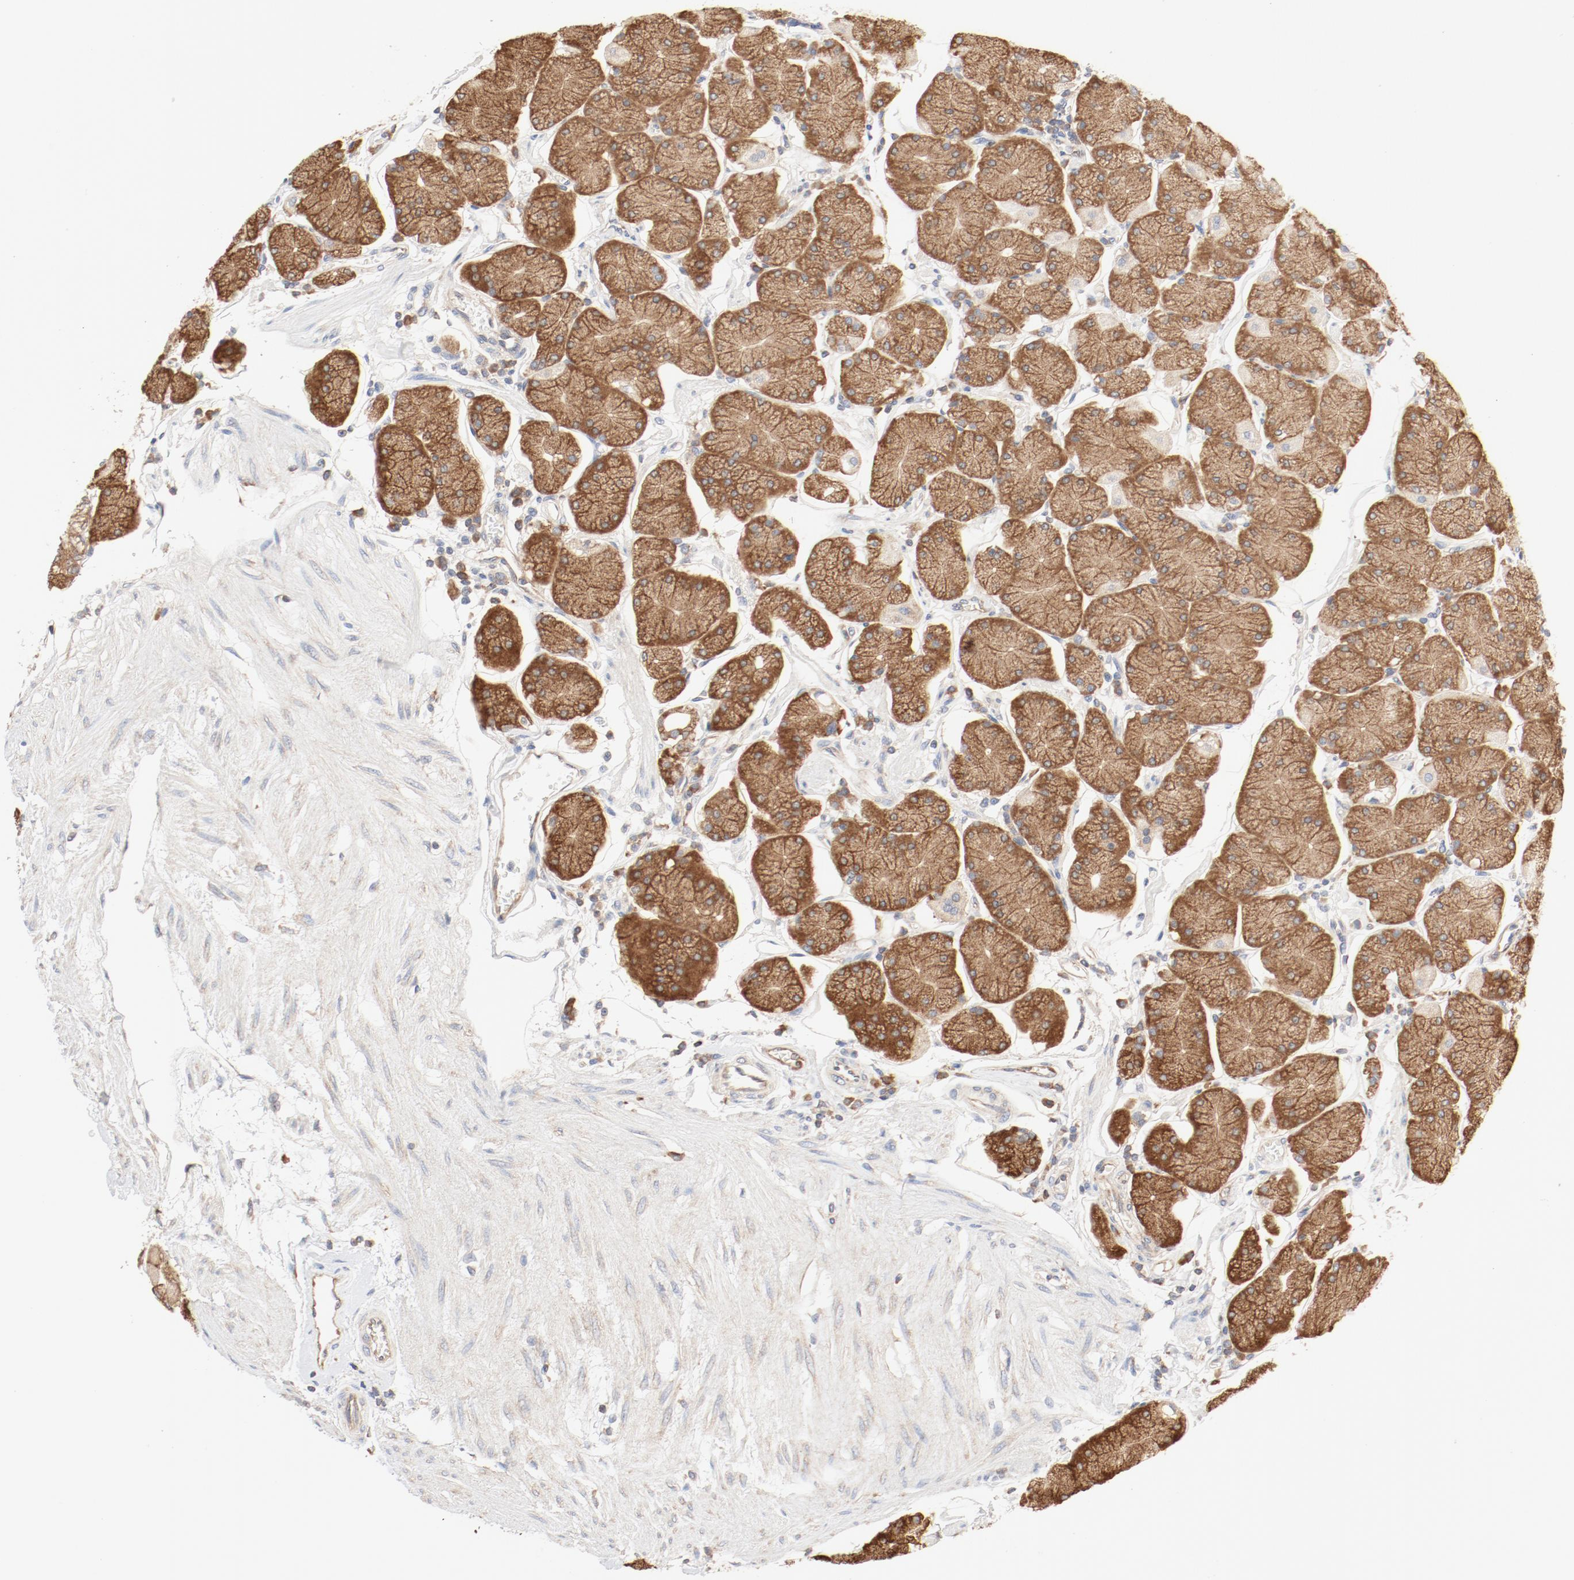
{"staining": {"intensity": "moderate", "quantity": ">75%", "location": "cytoplasmic/membranous"}, "tissue": "stomach", "cell_type": "Glandular cells", "image_type": "normal", "snomed": [{"axis": "morphology", "description": "Normal tissue, NOS"}, {"axis": "topography", "description": "Stomach, upper"}, {"axis": "topography", "description": "Stomach"}], "caption": "Normal stomach was stained to show a protein in brown. There is medium levels of moderate cytoplasmic/membranous staining in approximately >75% of glandular cells.", "gene": "RPS6", "patient": {"sex": "male", "age": 76}}